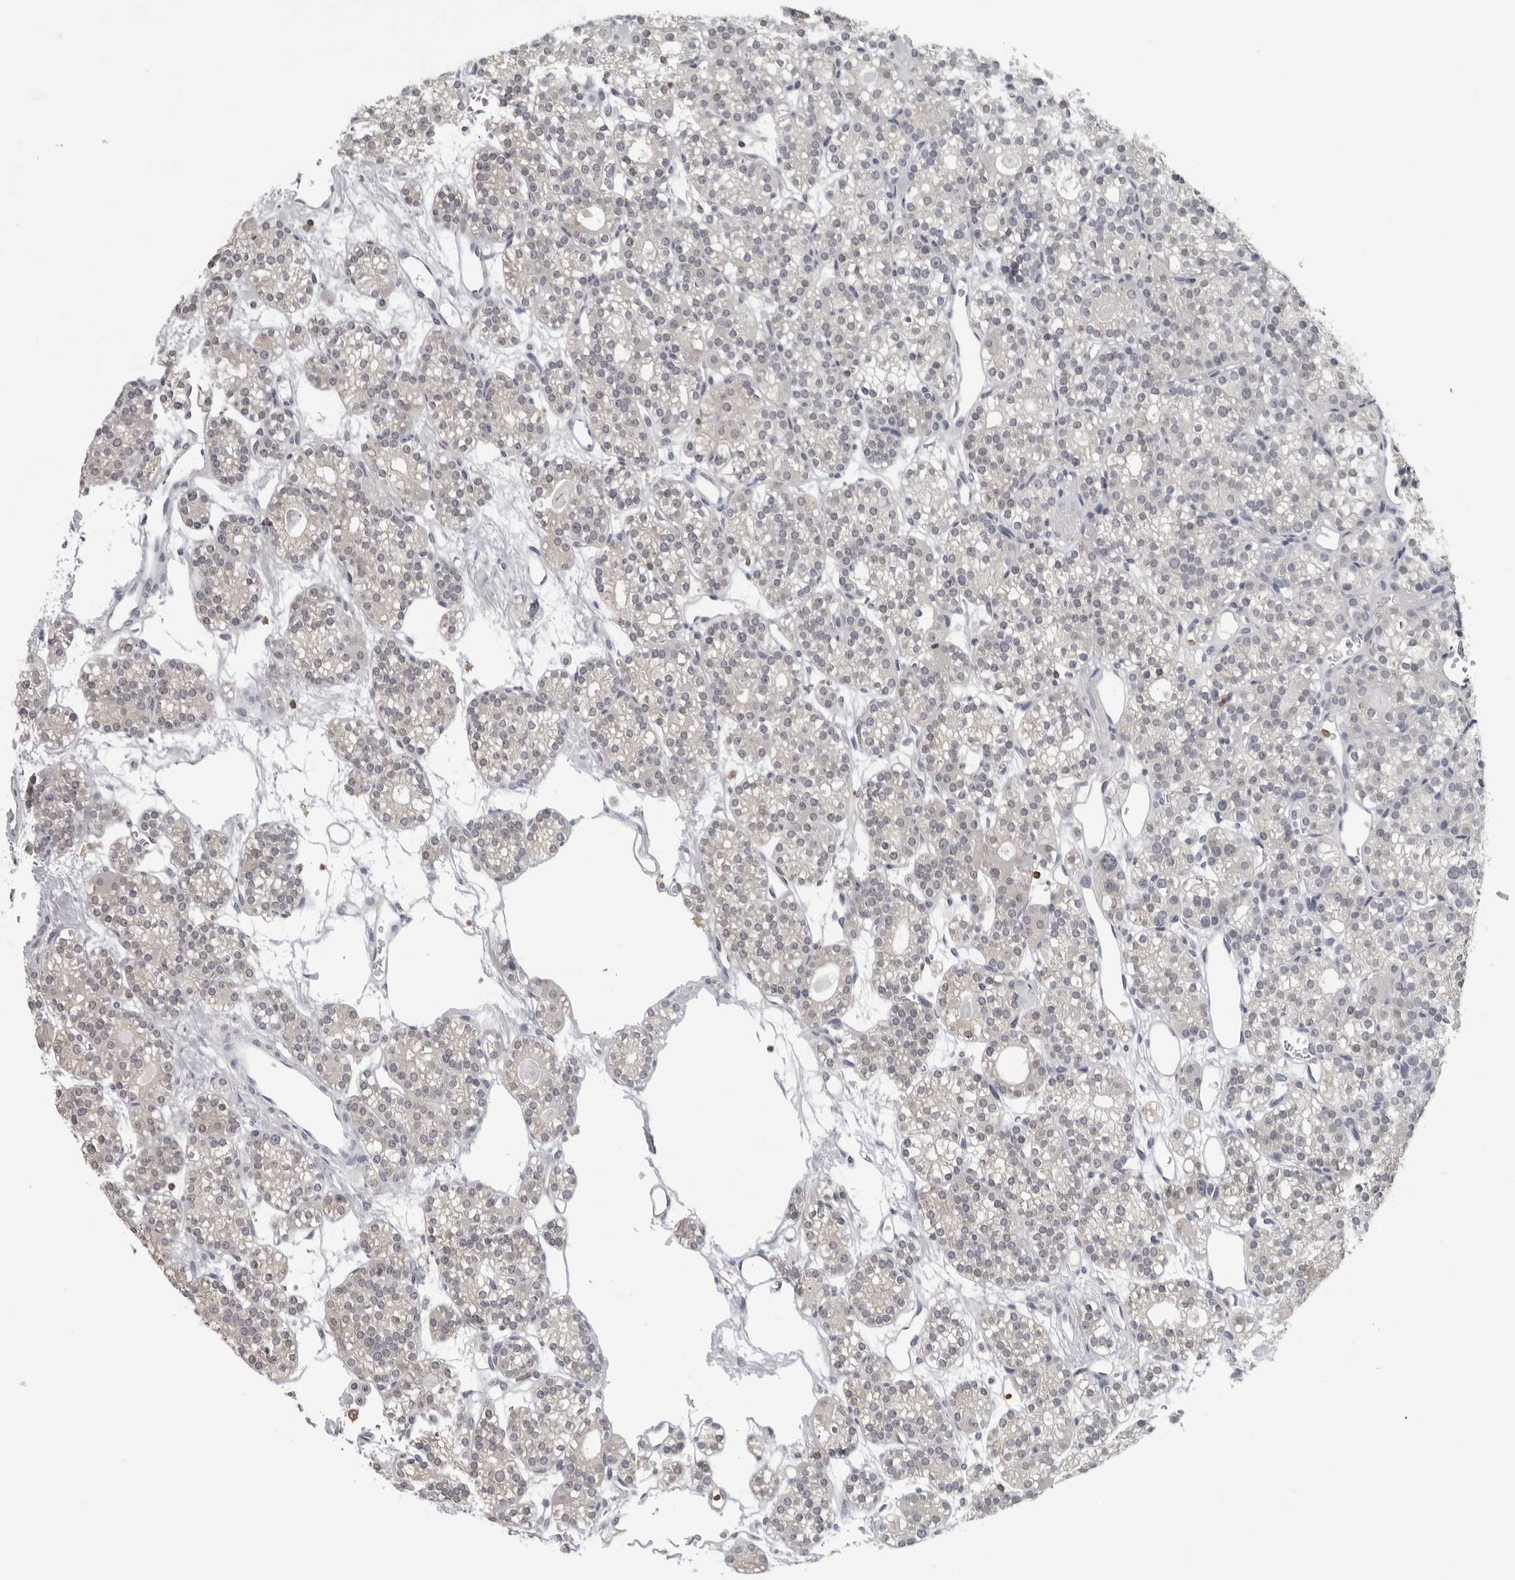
{"staining": {"intensity": "negative", "quantity": "none", "location": "none"}, "tissue": "parathyroid gland", "cell_type": "Glandular cells", "image_type": "normal", "snomed": [{"axis": "morphology", "description": "Normal tissue, NOS"}, {"axis": "topography", "description": "Parathyroid gland"}], "caption": "This is an immunohistochemistry micrograph of benign human parathyroid gland. There is no expression in glandular cells.", "gene": "HSPH1", "patient": {"sex": "female", "age": 64}}